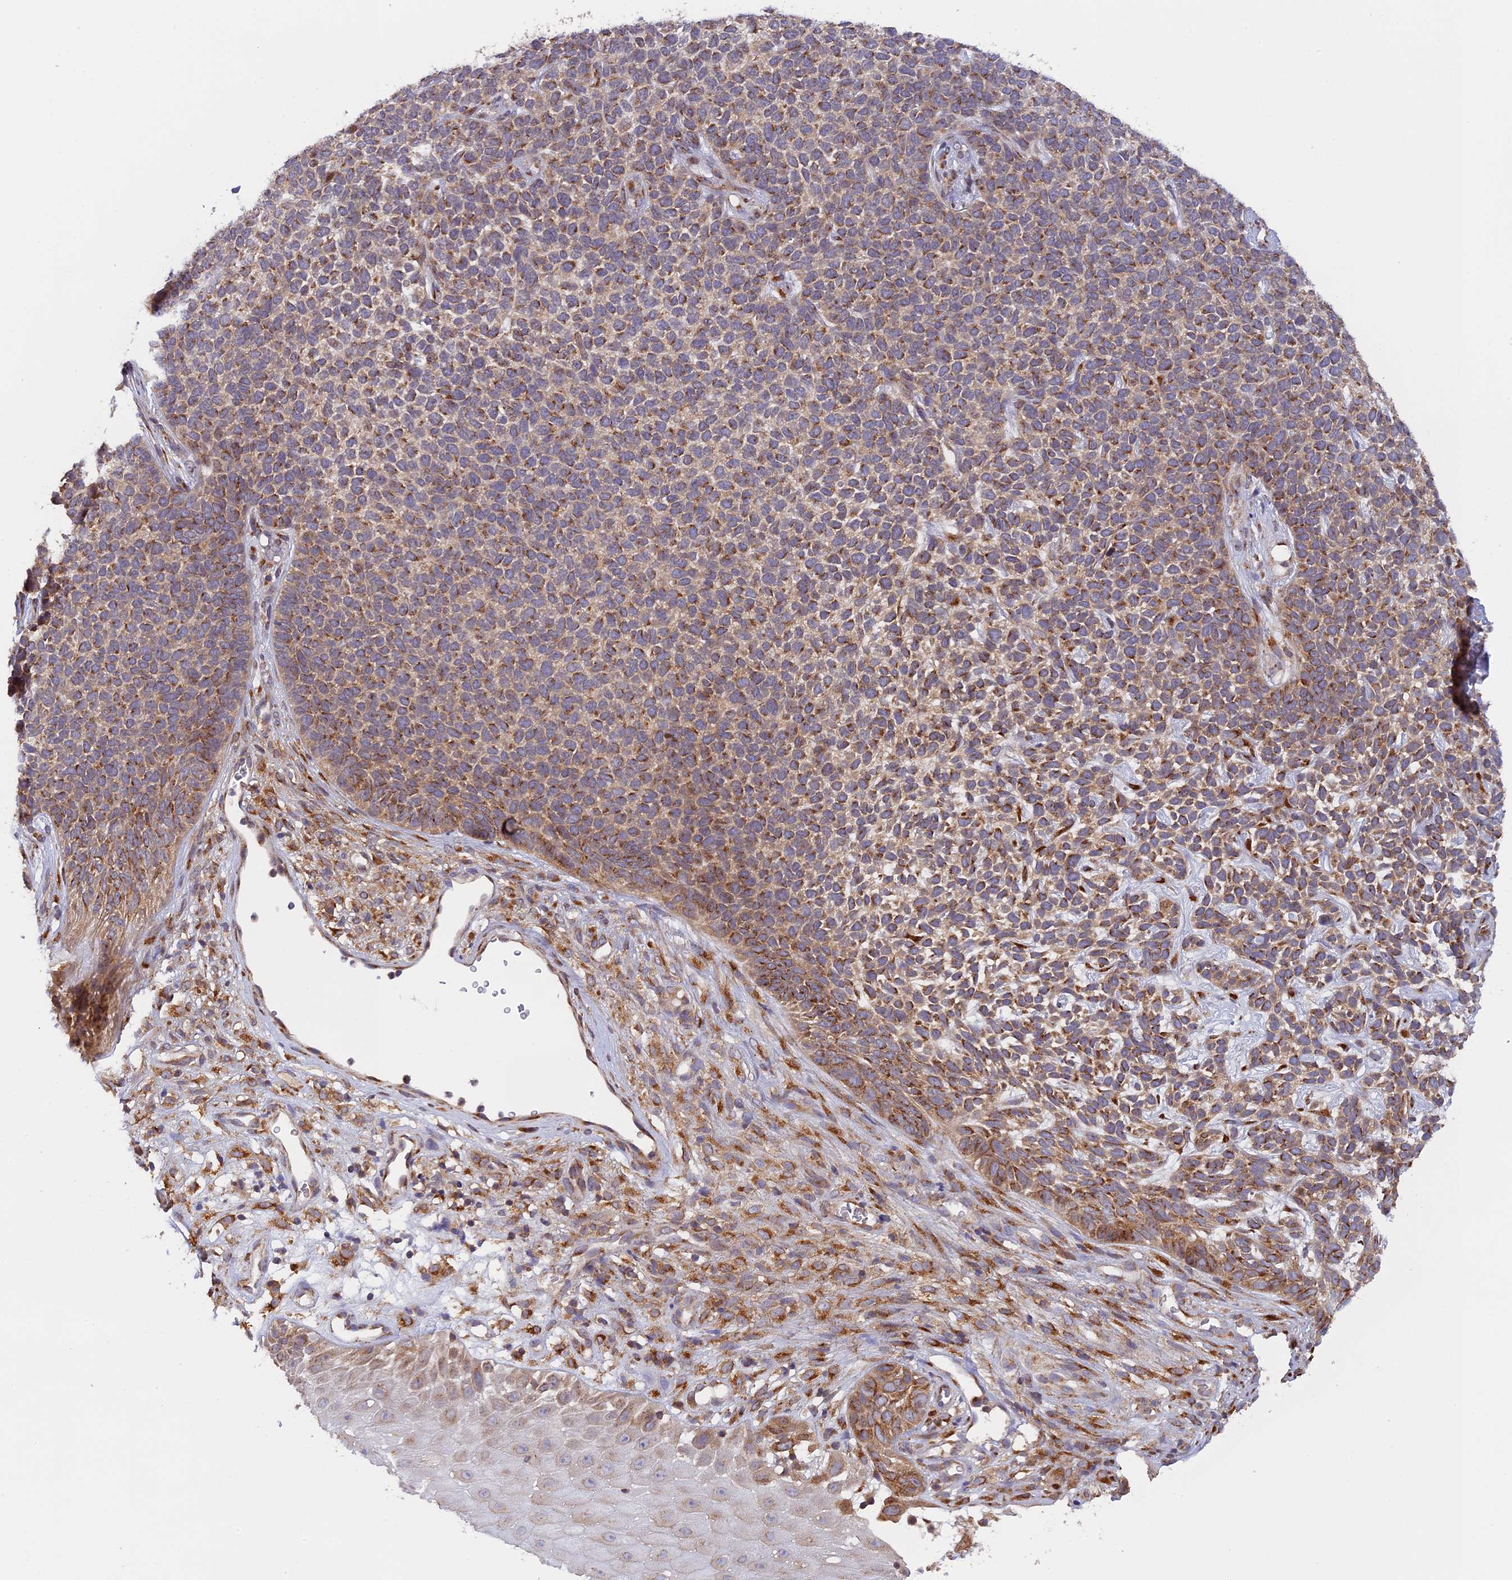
{"staining": {"intensity": "moderate", "quantity": ">75%", "location": "cytoplasmic/membranous"}, "tissue": "skin cancer", "cell_type": "Tumor cells", "image_type": "cancer", "snomed": [{"axis": "morphology", "description": "Basal cell carcinoma"}, {"axis": "topography", "description": "Skin"}], "caption": "Brown immunohistochemical staining in human basal cell carcinoma (skin) demonstrates moderate cytoplasmic/membranous expression in about >75% of tumor cells.", "gene": "SNX17", "patient": {"sex": "female", "age": 84}}